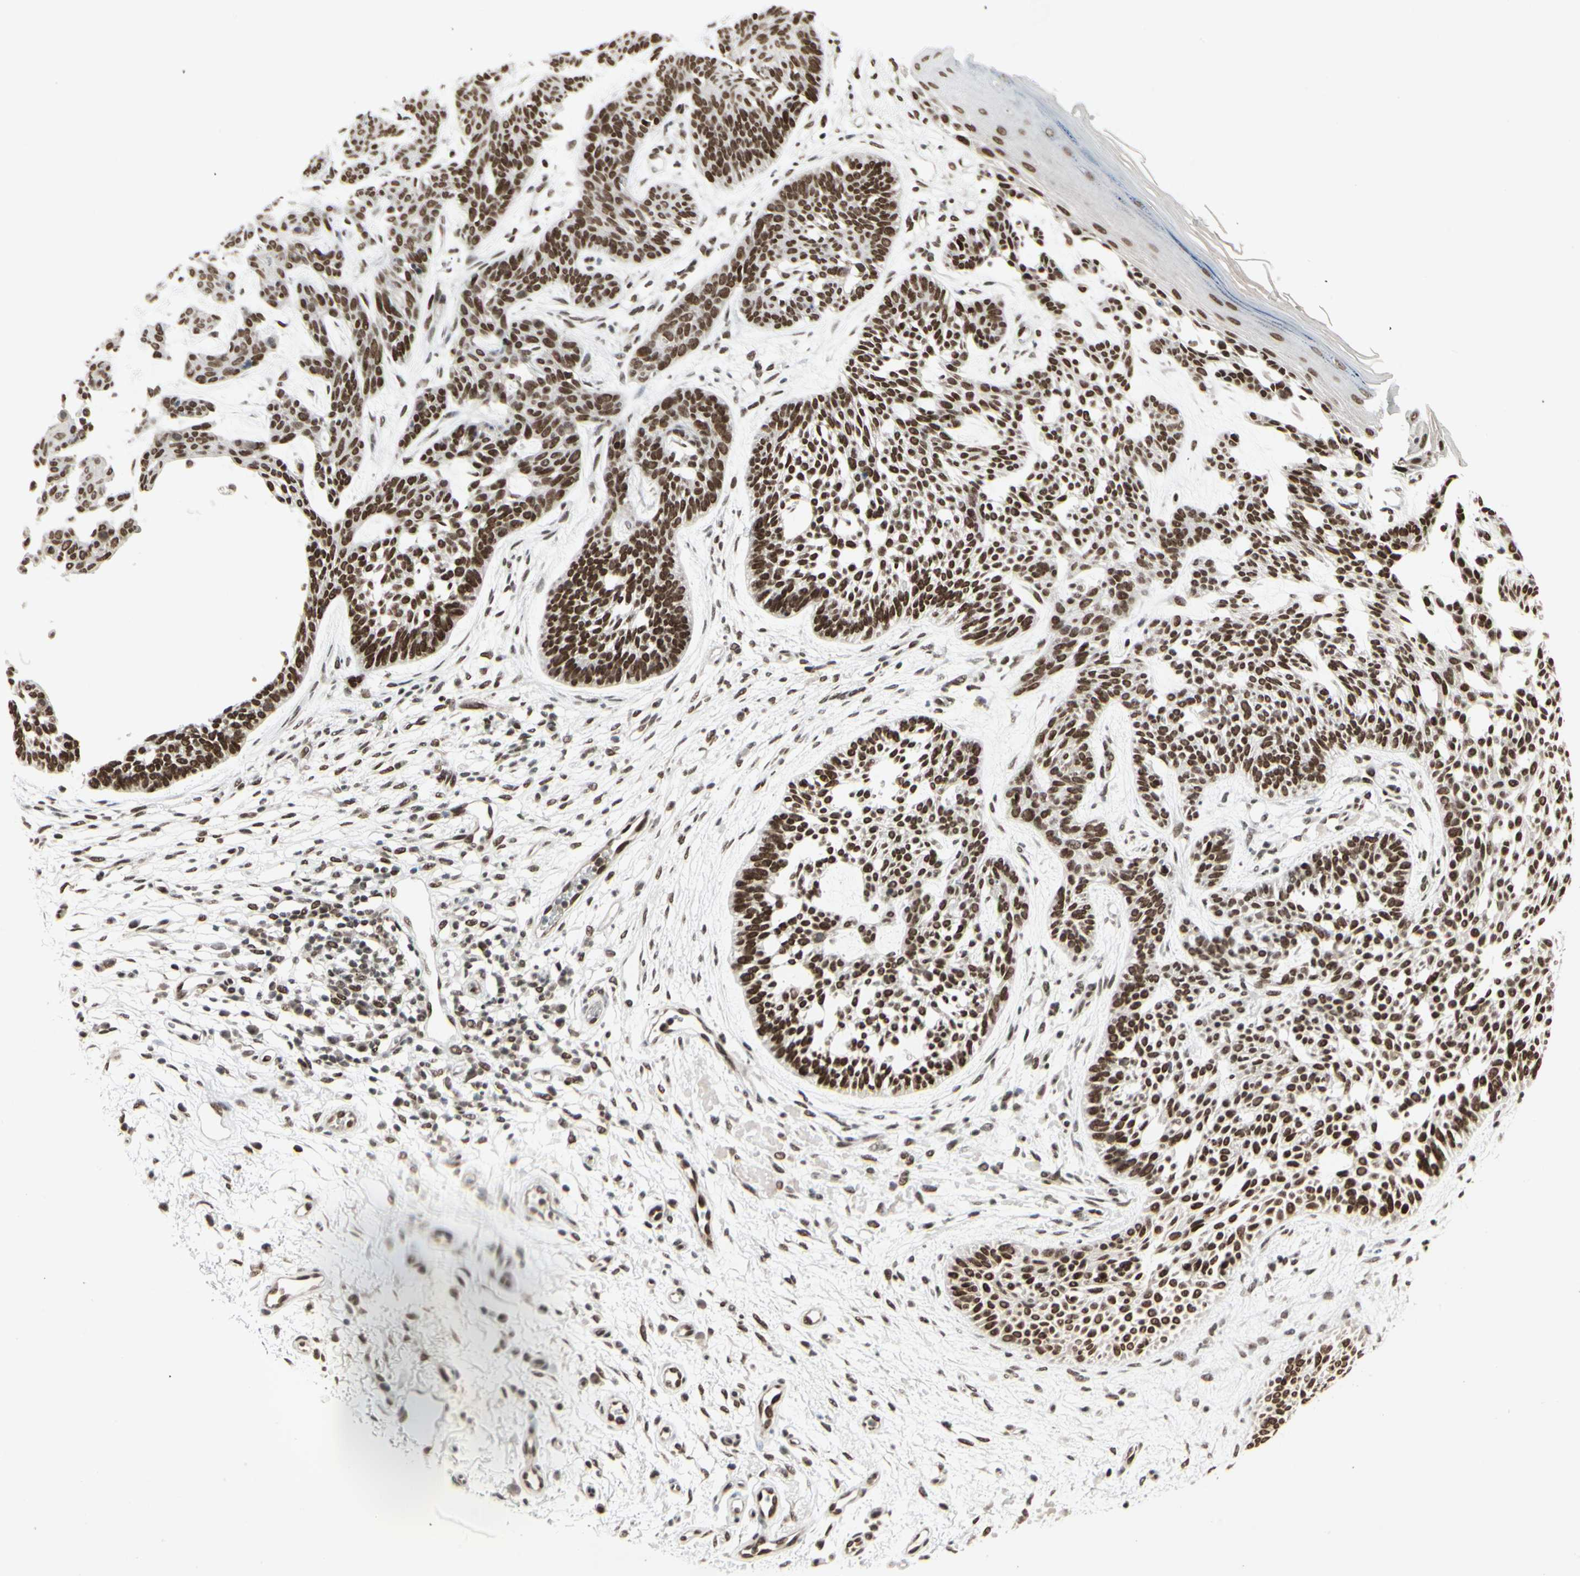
{"staining": {"intensity": "strong", "quantity": ">75%", "location": "nuclear"}, "tissue": "skin cancer", "cell_type": "Tumor cells", "image_type": "cancer", "snomed": [{"axis": "morphology", "description": "Normal tissue, NOS"}, {"axis": "morphology", "description": "Basal cell carcinoma"}, {"axis": "topography", "description": "Skin"}], "caption": "High-magnification brightfield microscopy of skin basal cell carcinoma stained with DAB (3,3'-diaminobenzidine) (brown) and counterstained with hematoxylin (blue). tumor cells exhibit strong nuclear expression is identified in approximately>75% of cells.", "gene": "HMG20A", "patient": {"sex": "female", "age": 69}}